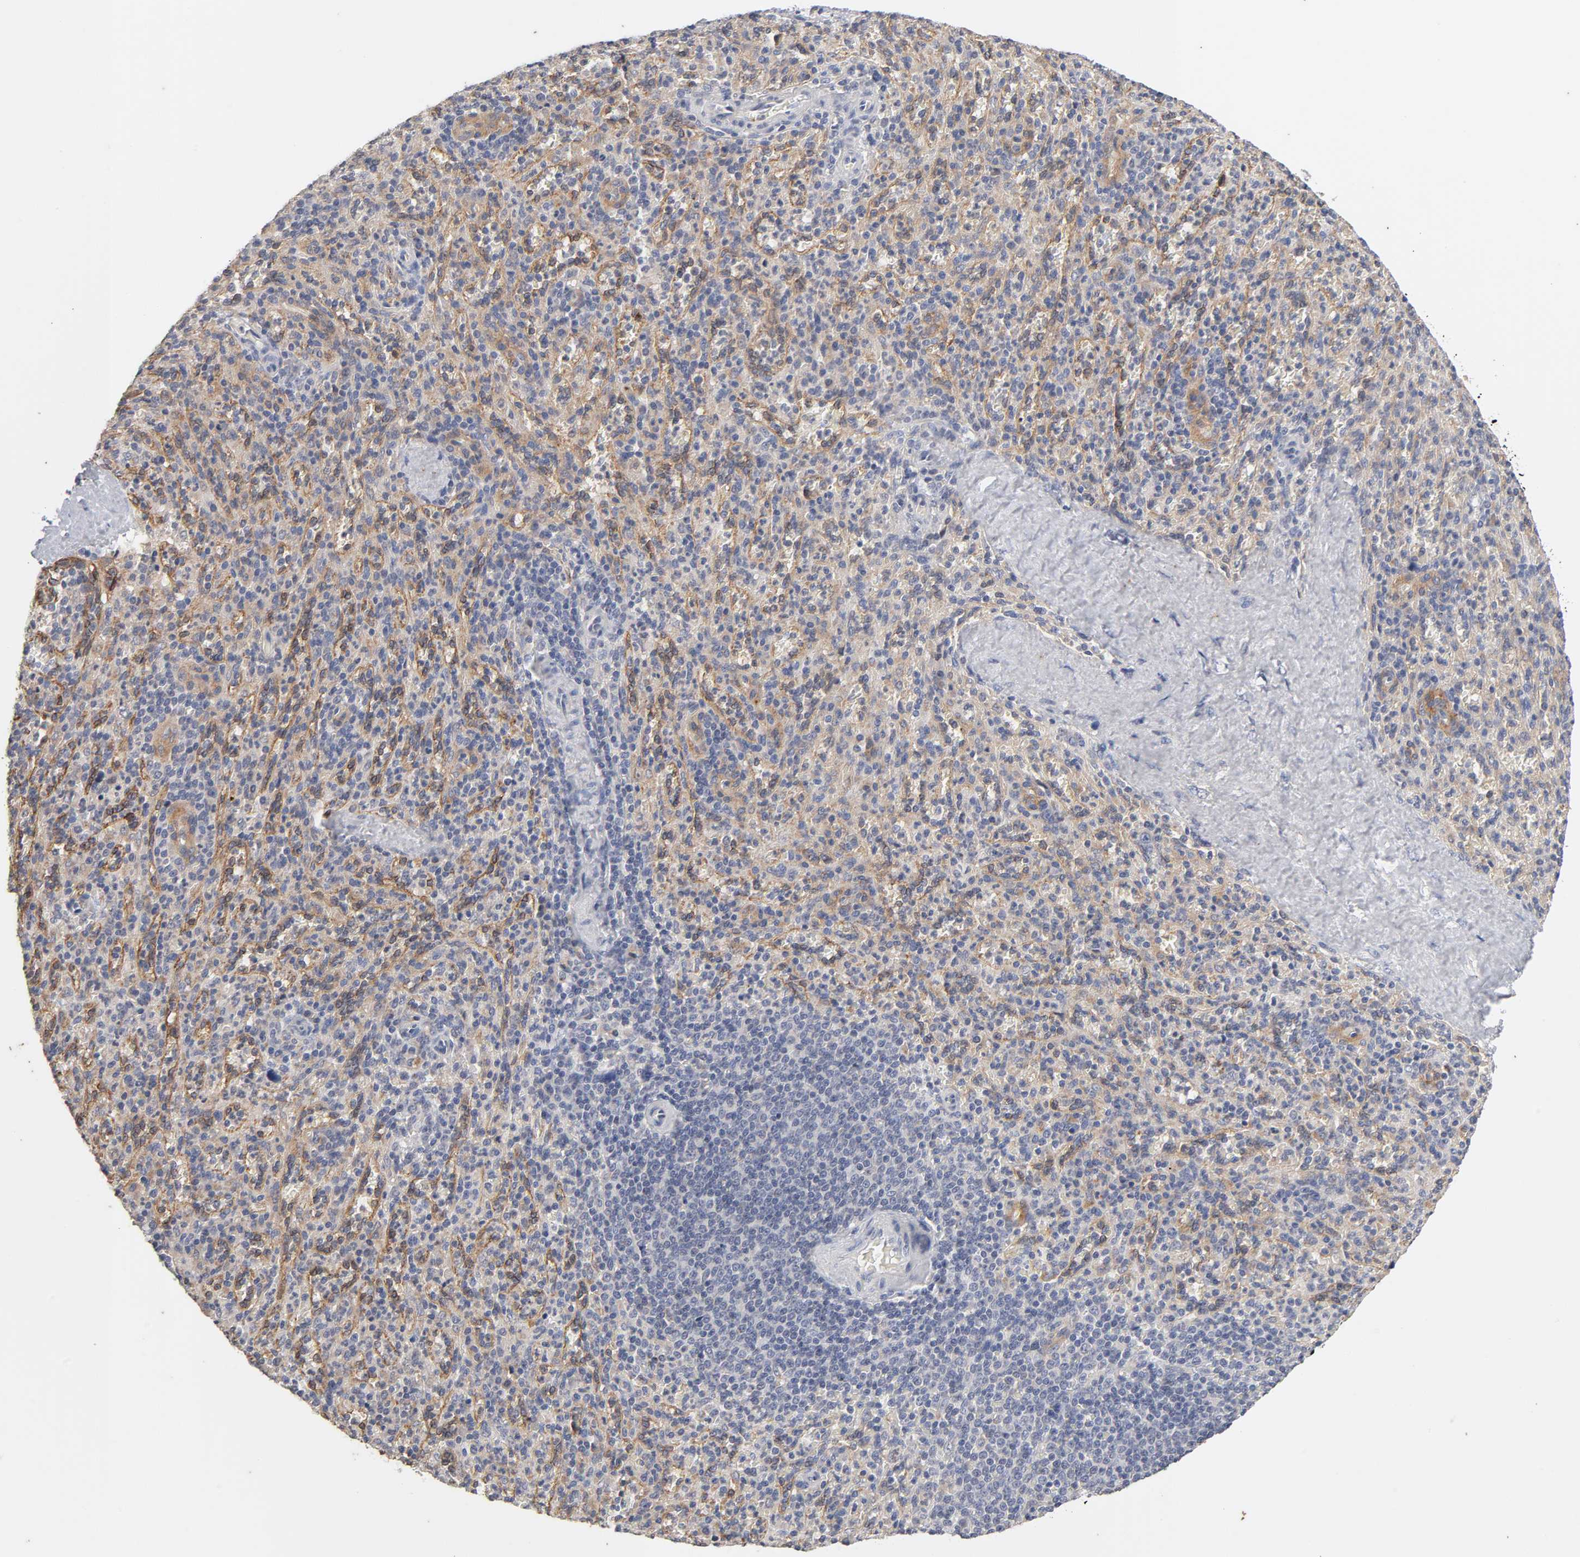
{"staining": {"intensity": "weak", "quantity": "25%-75%", "location": "cytoplasmic/membranous"}, "tissue": "spleen", "cell_type": "Cells in red pulp", "image_type": "normal", "snomed": [{"axis": "morphology", "description": "Normal tissue, NOS"}, {"axis": "topography", "description": "Spleen"}], "caption": "High-magnification brightfield microscopy of normal spleen stained with DAB (3,3'-diaminobenzidine) (brown) and counterstained with hematoxylin (blue). cells in red pulp exhibit weak cytoplasmic/membranous staining is identified in approximately25%-75% of cells. (Brightfield microscopy of DAB IHC at high magnification).", "gene": "CXADR", "patient": {"sex": "male", "age": 36}}